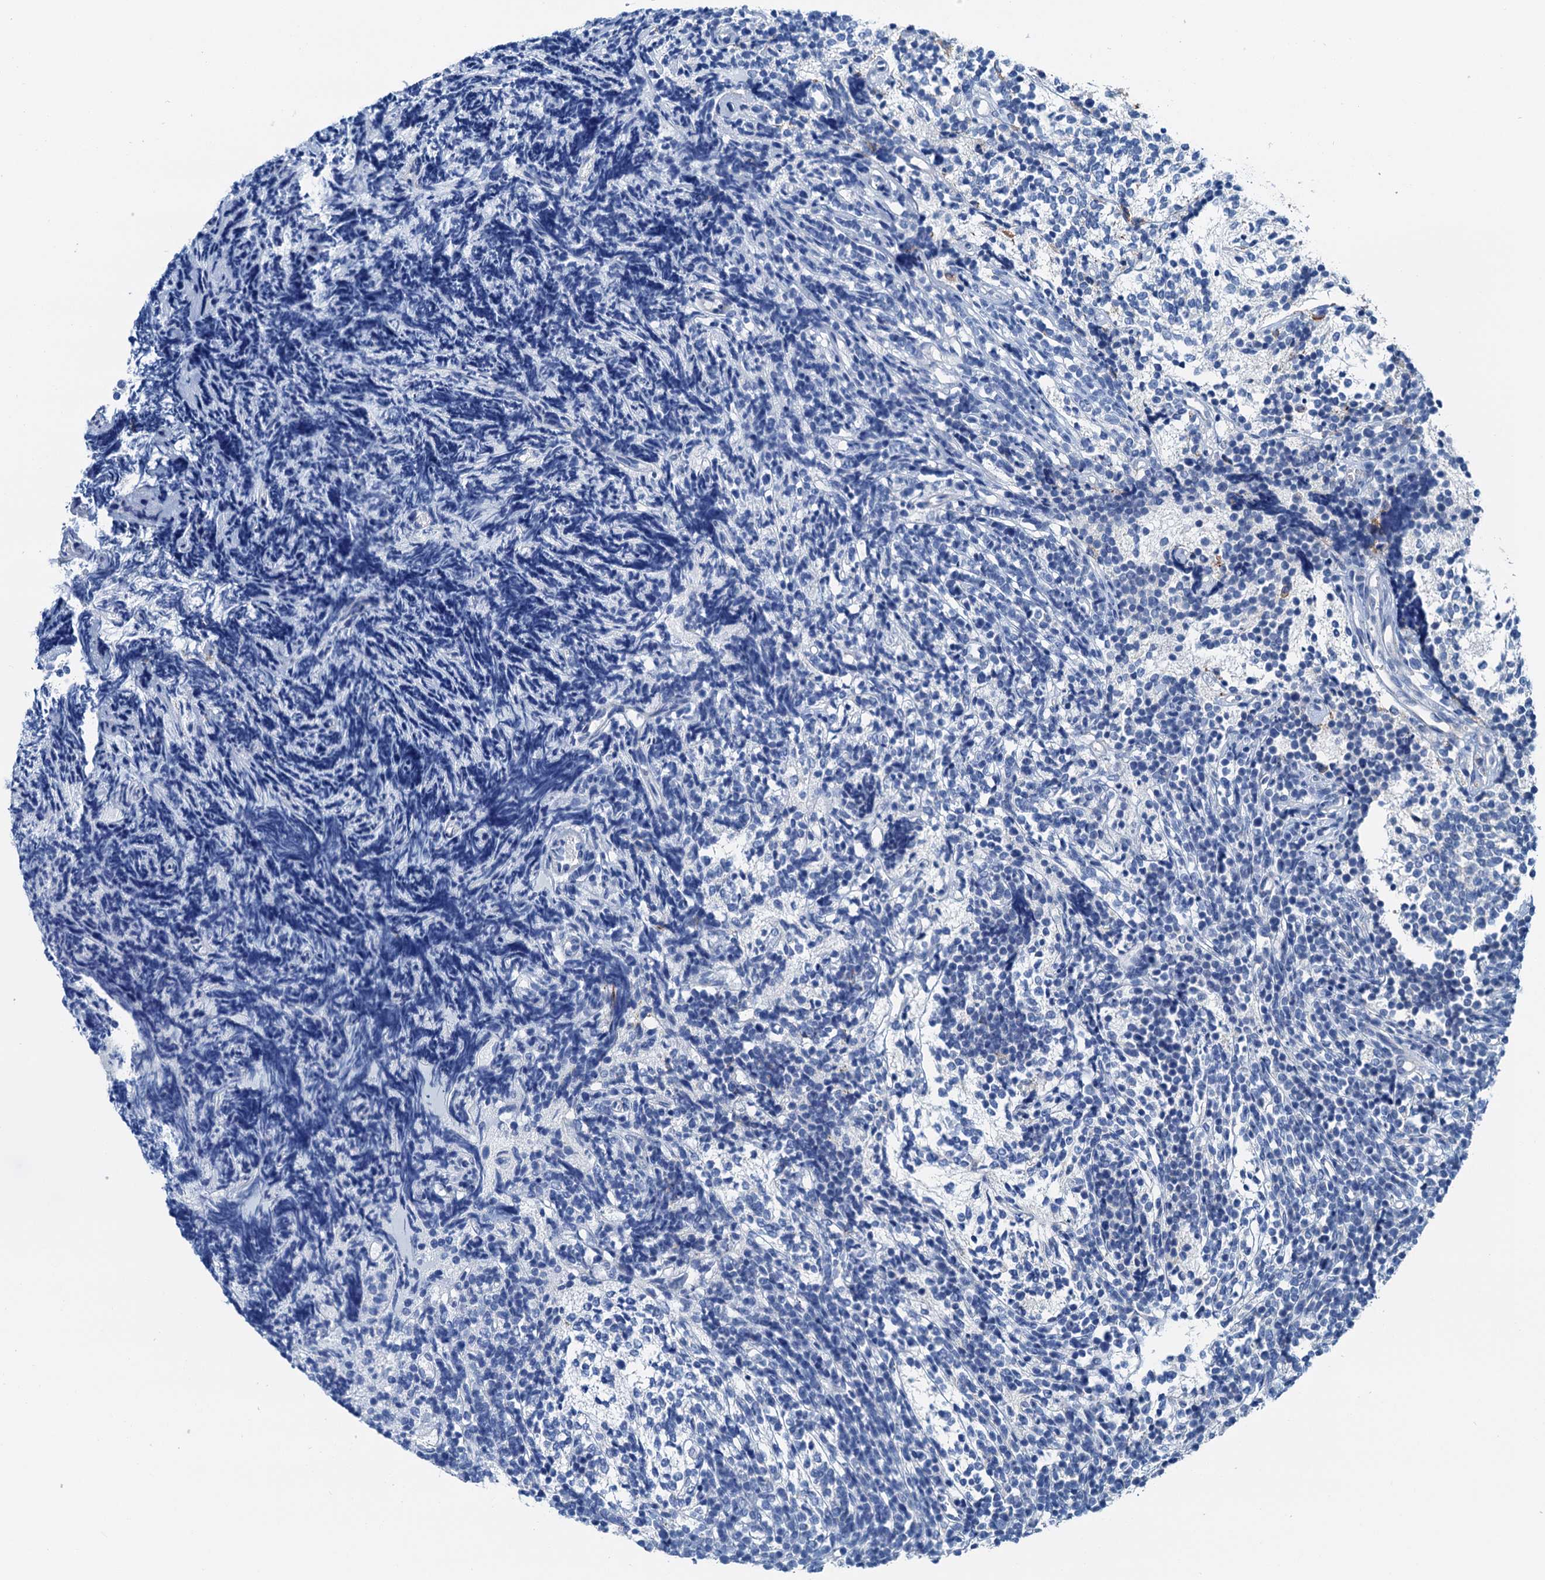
{"staining": {"intensity": "negative", "quantity": "none", "location": "none"}, "tissue": "glioma", "cell_type": "Tumor cells", "image_type": "cancer", "snomed": [{"axis": "morphology", "description": "Glioma, malignant, Low grade"}, {"axis": "topography", "description": "Brain"}], "caption": "Tumor cells are negative for brown protein staining in glioma.", "gene": "ELAC1", "patient": {"sex": "female", "age": 1}}